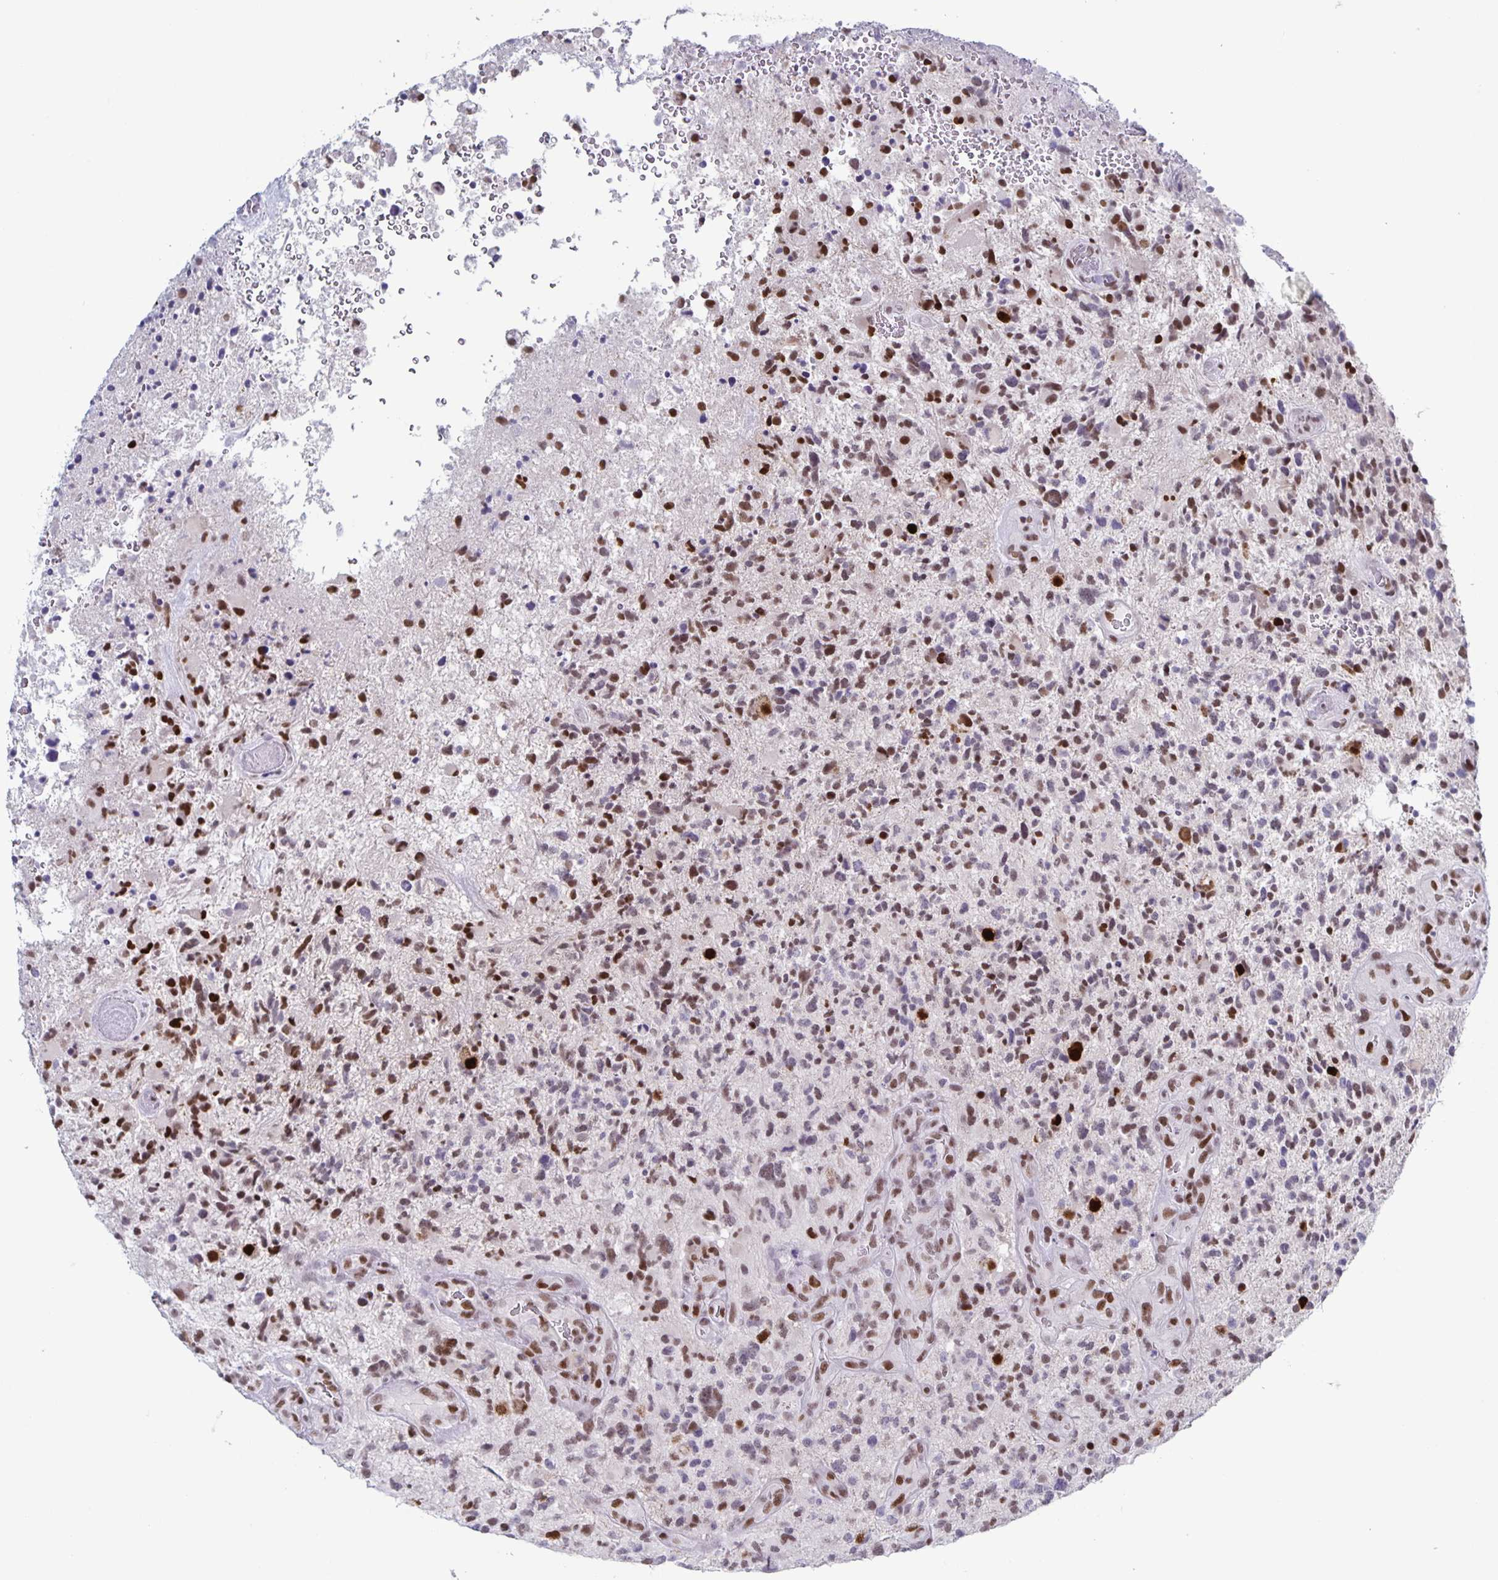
{"staining": {"intensity": "moderate", "quantity": "25%-75%", "location": "nuclear"}, "tissue": "glioma", "cell_type": "Tumor cells", "image_type": "cancer", "snomed": [{"axis": "morphology", "description": "Glioma, malignant, High grade"}, {"axis": "topography", "description": "Brain"}], "caption": "Protein staining by IHC exhibits moderate nuclear staining in about 25%-75% of tumor cells in high-grade glioma (malignant). (brown staining indicates protein expression, while blue staining denotes nuclei).", "gene": "JUND", "patient": {"sex": "female", "age": 71}}